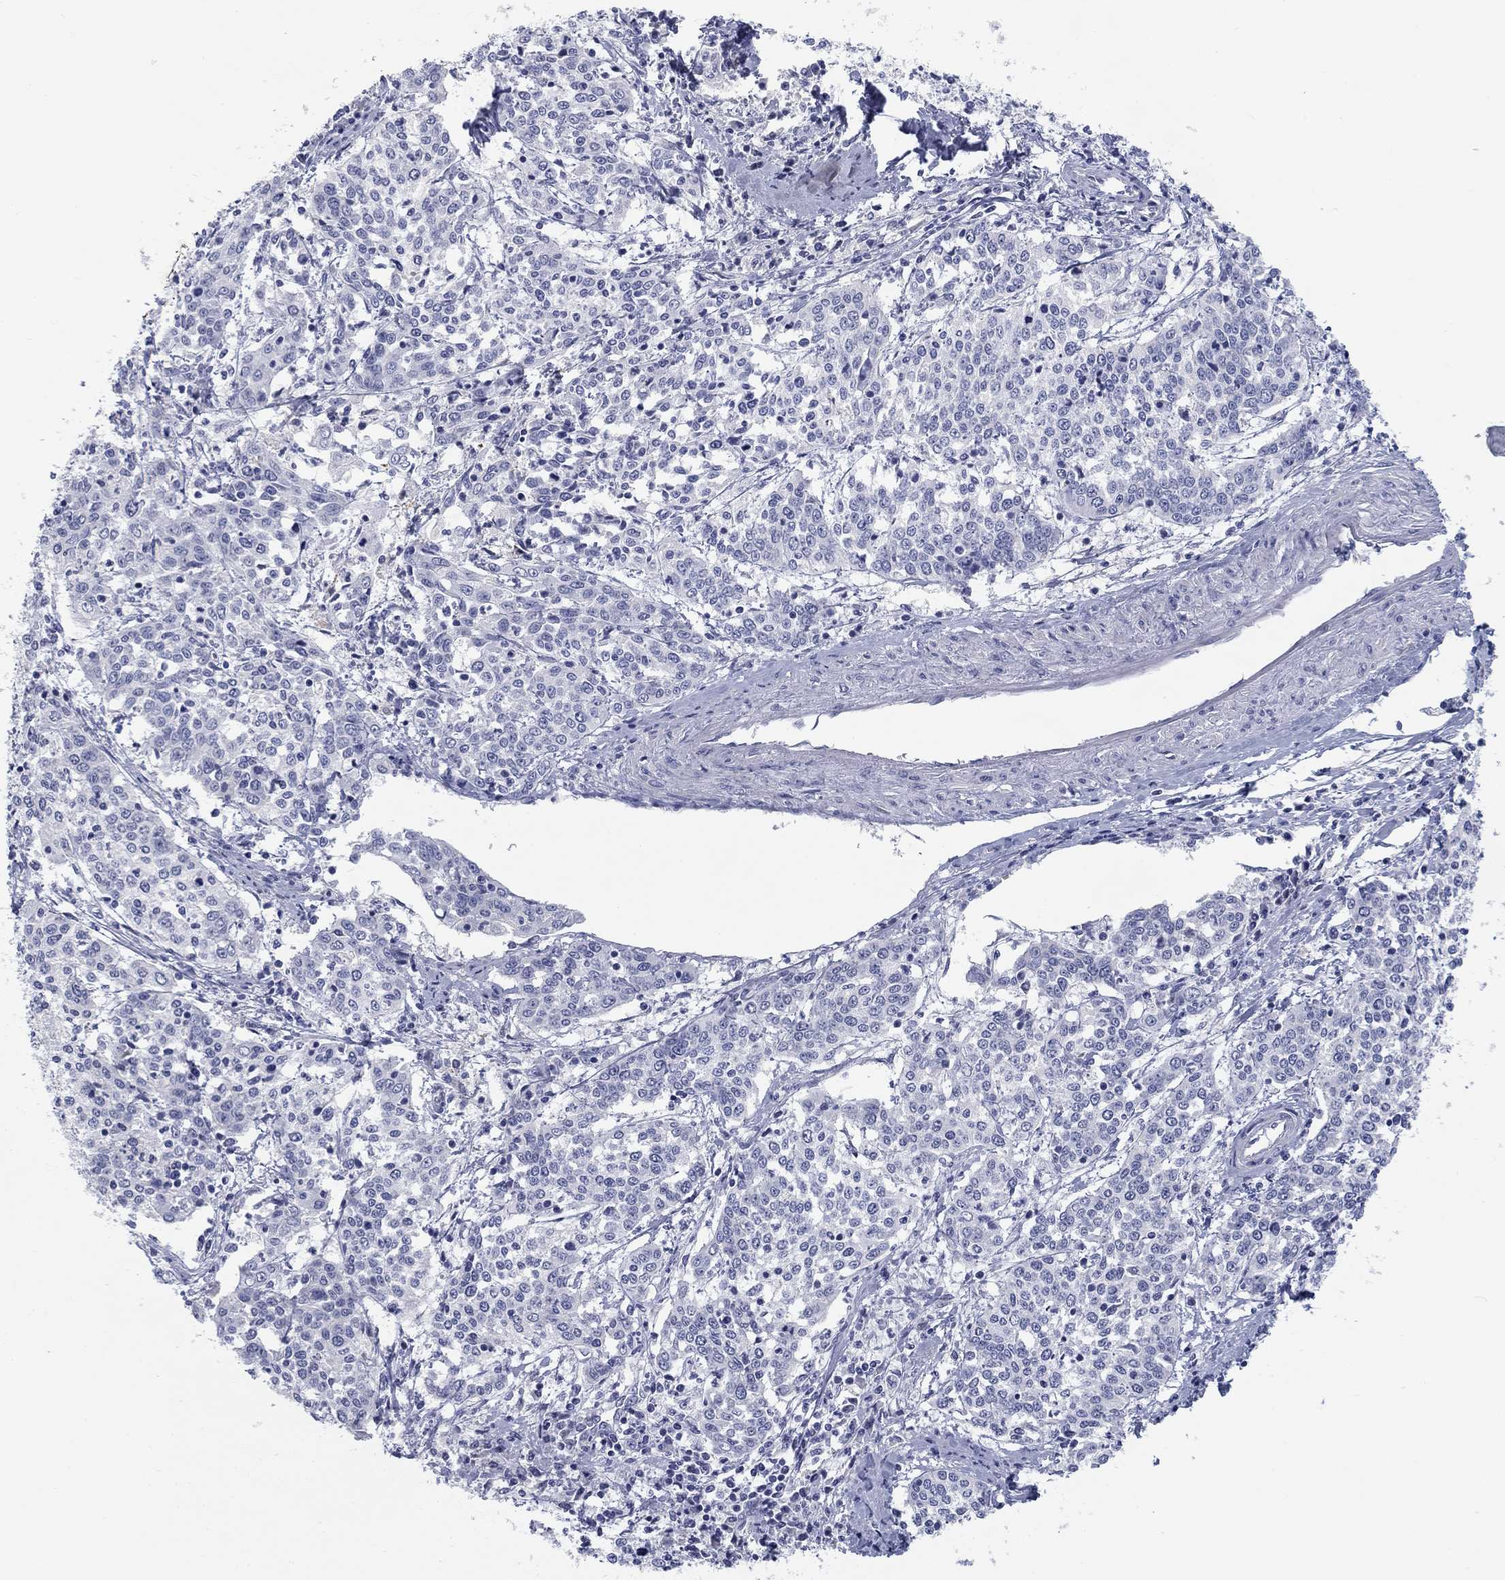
{"staining": {"intensity": "negative", "quantity": "none", "location": "none"}, "tissue": "cervical cancer", "cell_type": "Tumor cells", "image_type": "cancer", "snomed": [{"axis": "morphology", "description": "Squamous cell carcinoma, NOS"}, {"axis": "topography", "description": "Cervix"}], "caption": "Squamous cell carcinoma (cervical) was stained to show a protein in brown. There is no significant staining in tumor cells.", "gene": "CALB1", "patient": {"sex": "female", "age": 41}}